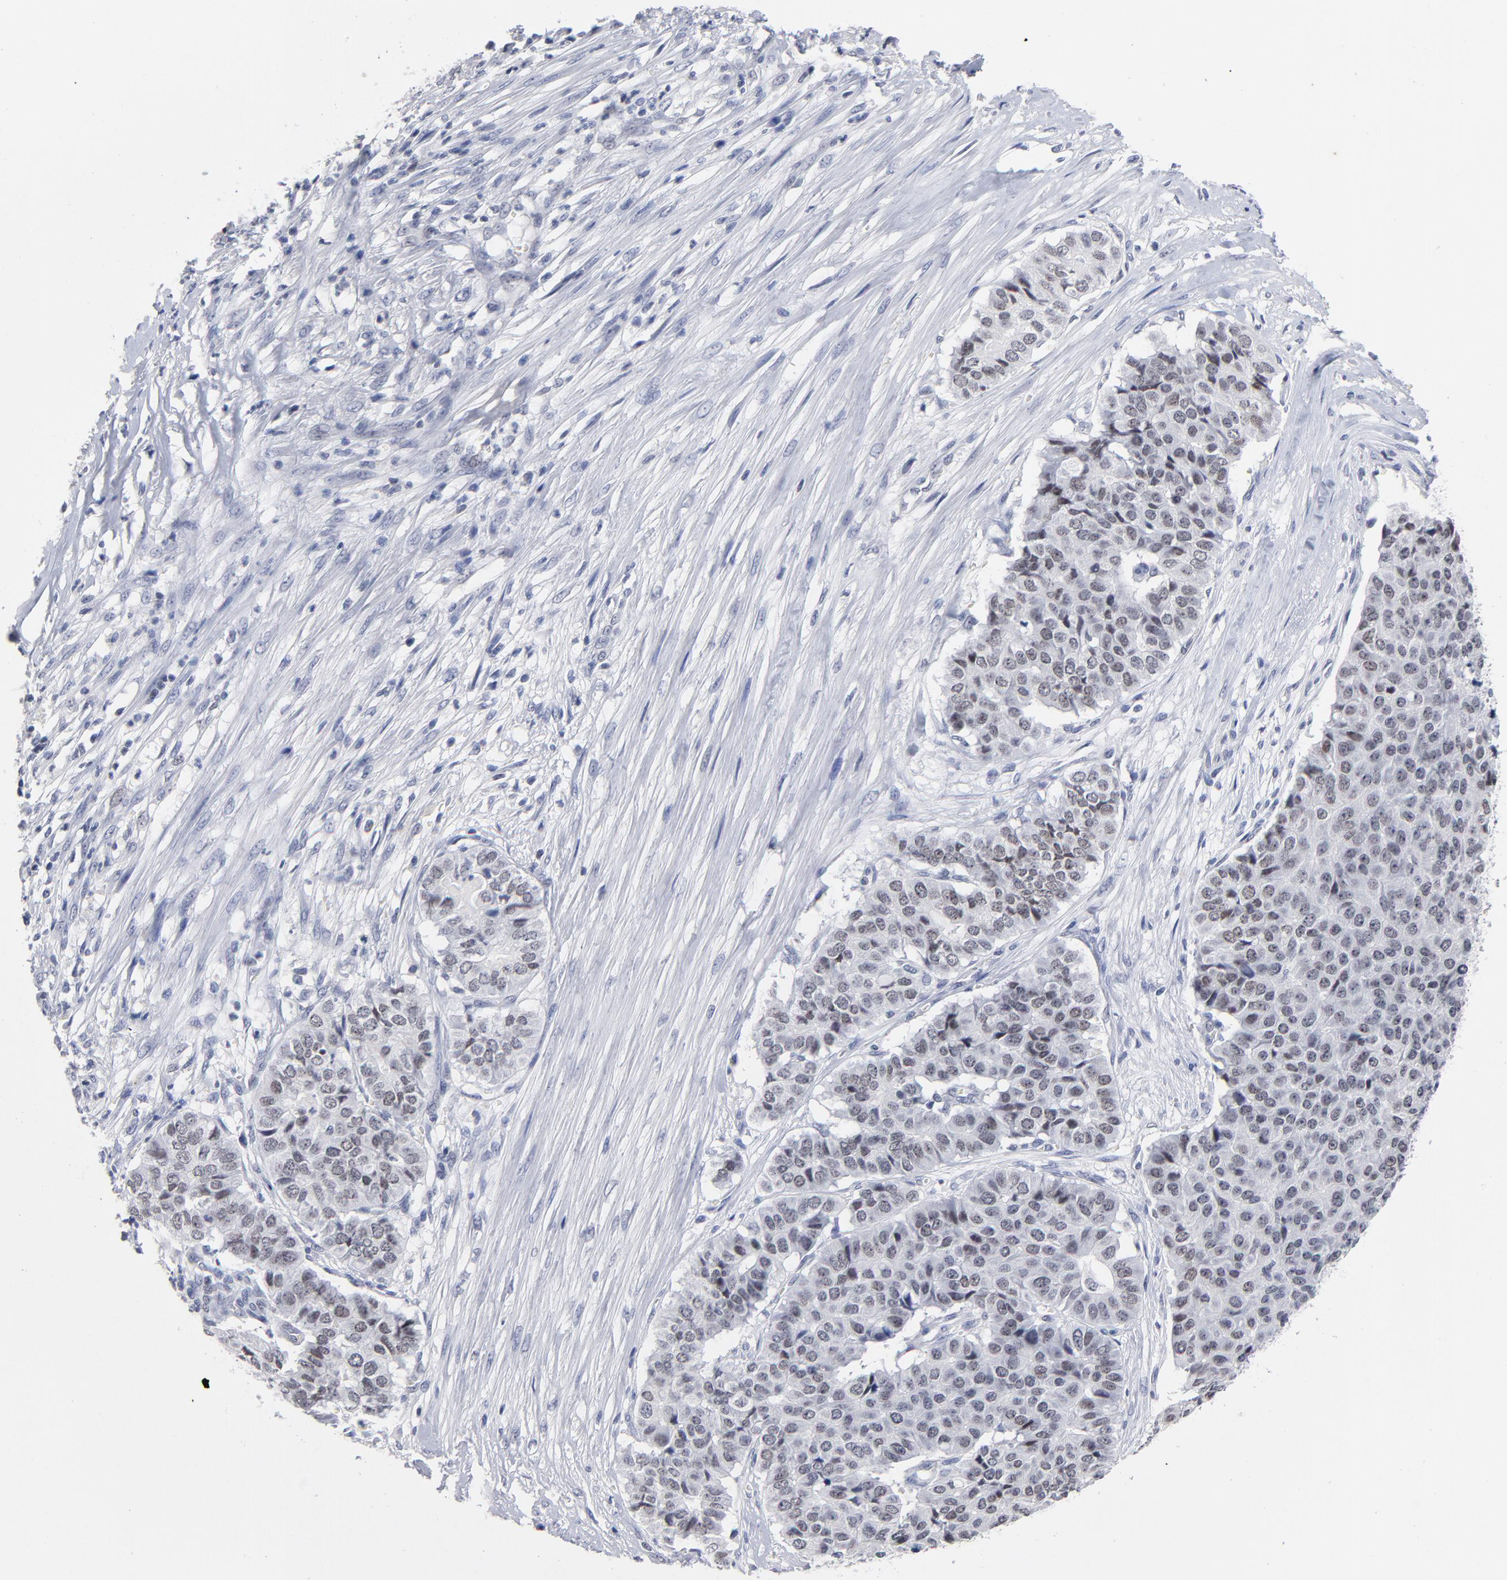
{"staining": {"intensity": "weak", "quantity": "25%-75%", "location": "nuclear"}, "tissue": "pancreatic cancer", "cell_type": "Tumor cells", "image_type": "cancer", "snomed": [{"axis": "morphology", "description": "Adenocarcinoma, NOS"}, {"axis": "topography", "description": "Pancreas"}], "caption": "Immunohistochemical staining of adenocarcinoma (pancreatic) shows weak nuclear protein staining in approximately 25%-75% of tumor cells. The protein of interest is shown in brown color, while the nuclei are stained blue.", "gene": "ORC2", "patient": {"sex": "male", "age": 50}}